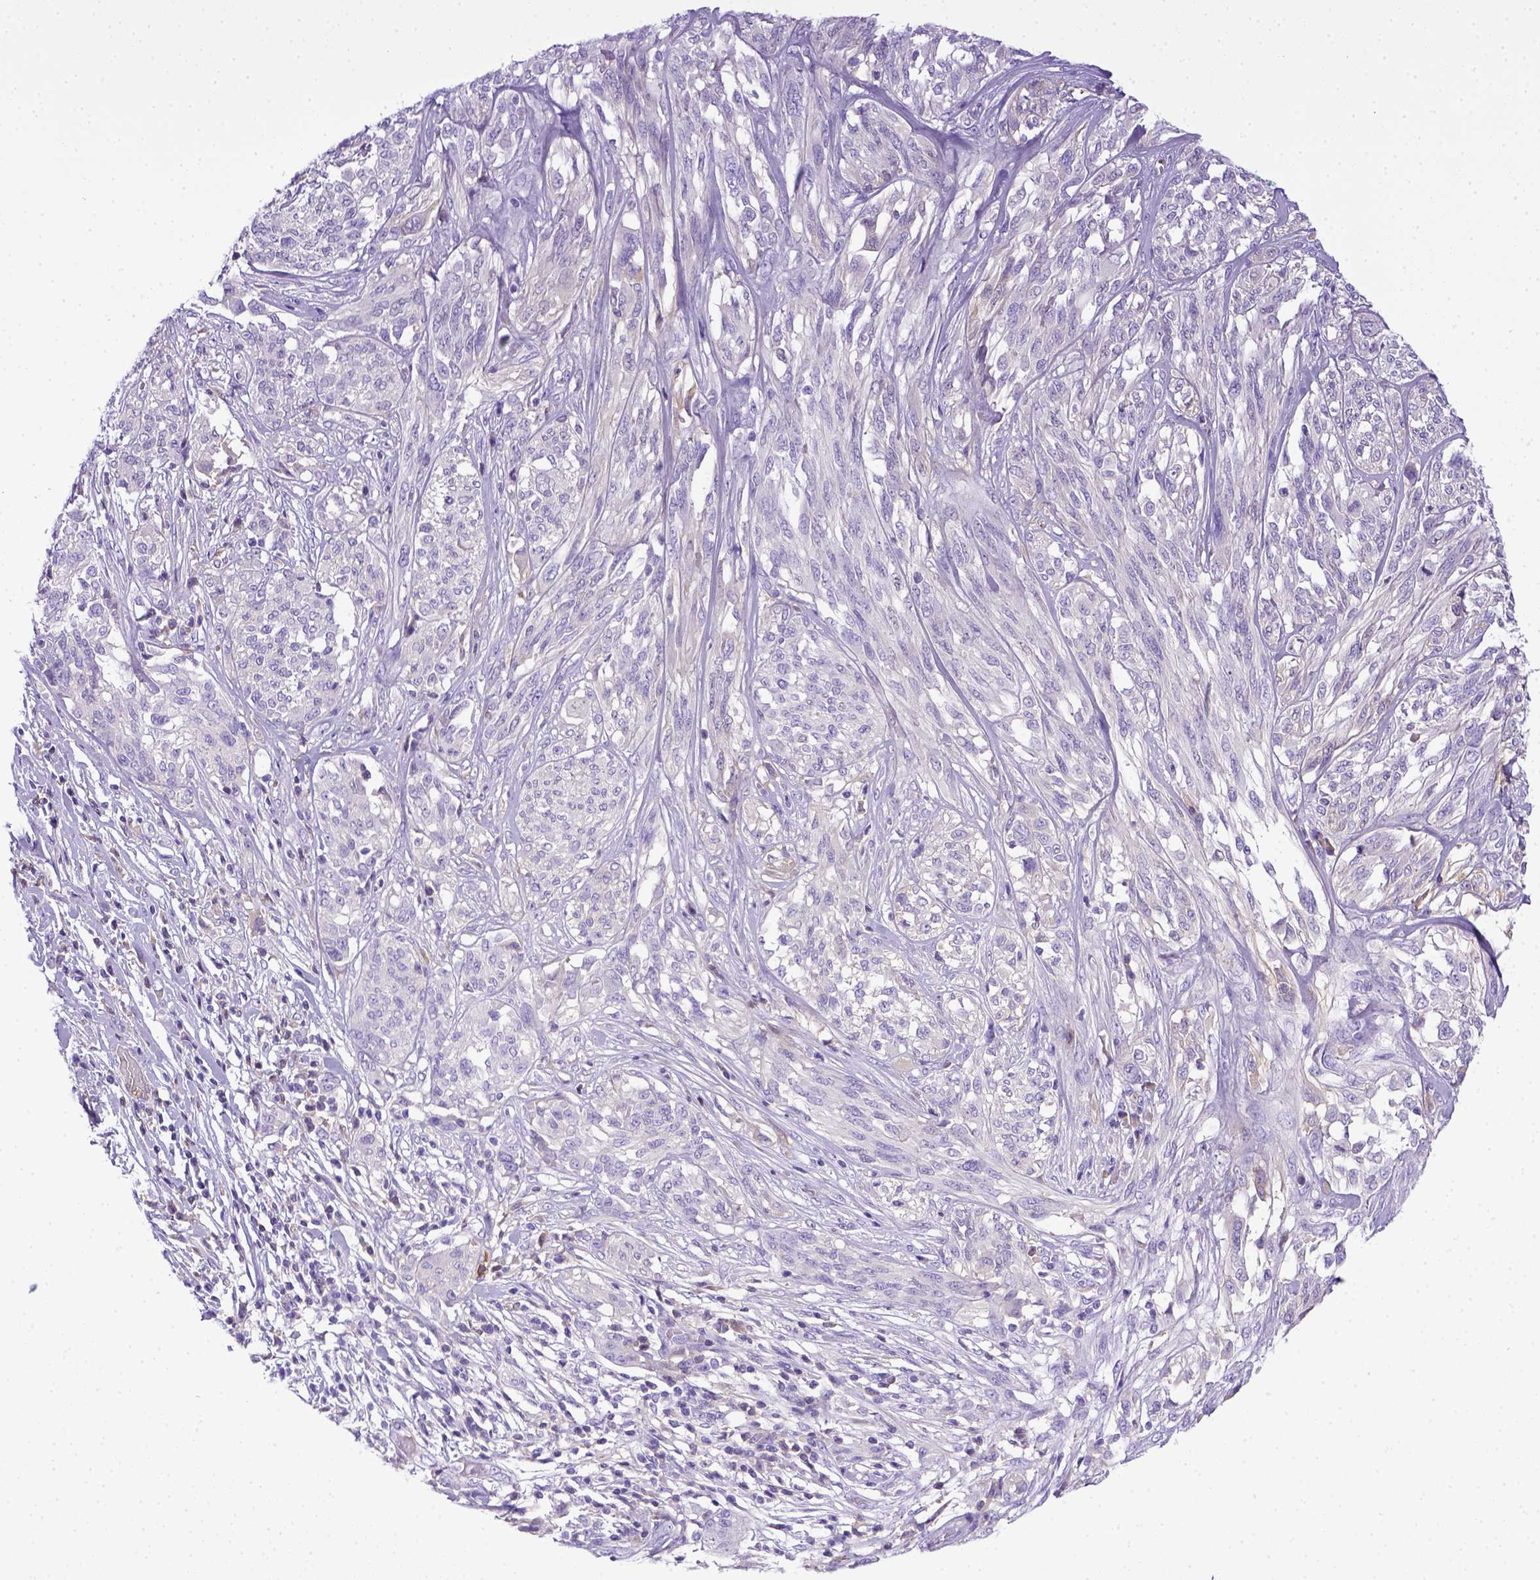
{"staining": {"intensity": "negative", "quantity": "none", "location": "none"}, "tissue": "melanoma", "cell_type": "Tumor cells", "image_type": "cancer", "snomed": [{"axis": "morphology", "description": "Malignant melanoma, NOS"}, {"axis": "topography", "description": "Skin"}], "caption": "This histopathology image is of malignant melanoma stained with immunohistochemistry (IHC) to label a protein in brown with the nuclei are counter-stained blue. There is no positivity in tumor cells.", "gene": "ITIH4", "patient": {"sex": "female", "age": 91}}